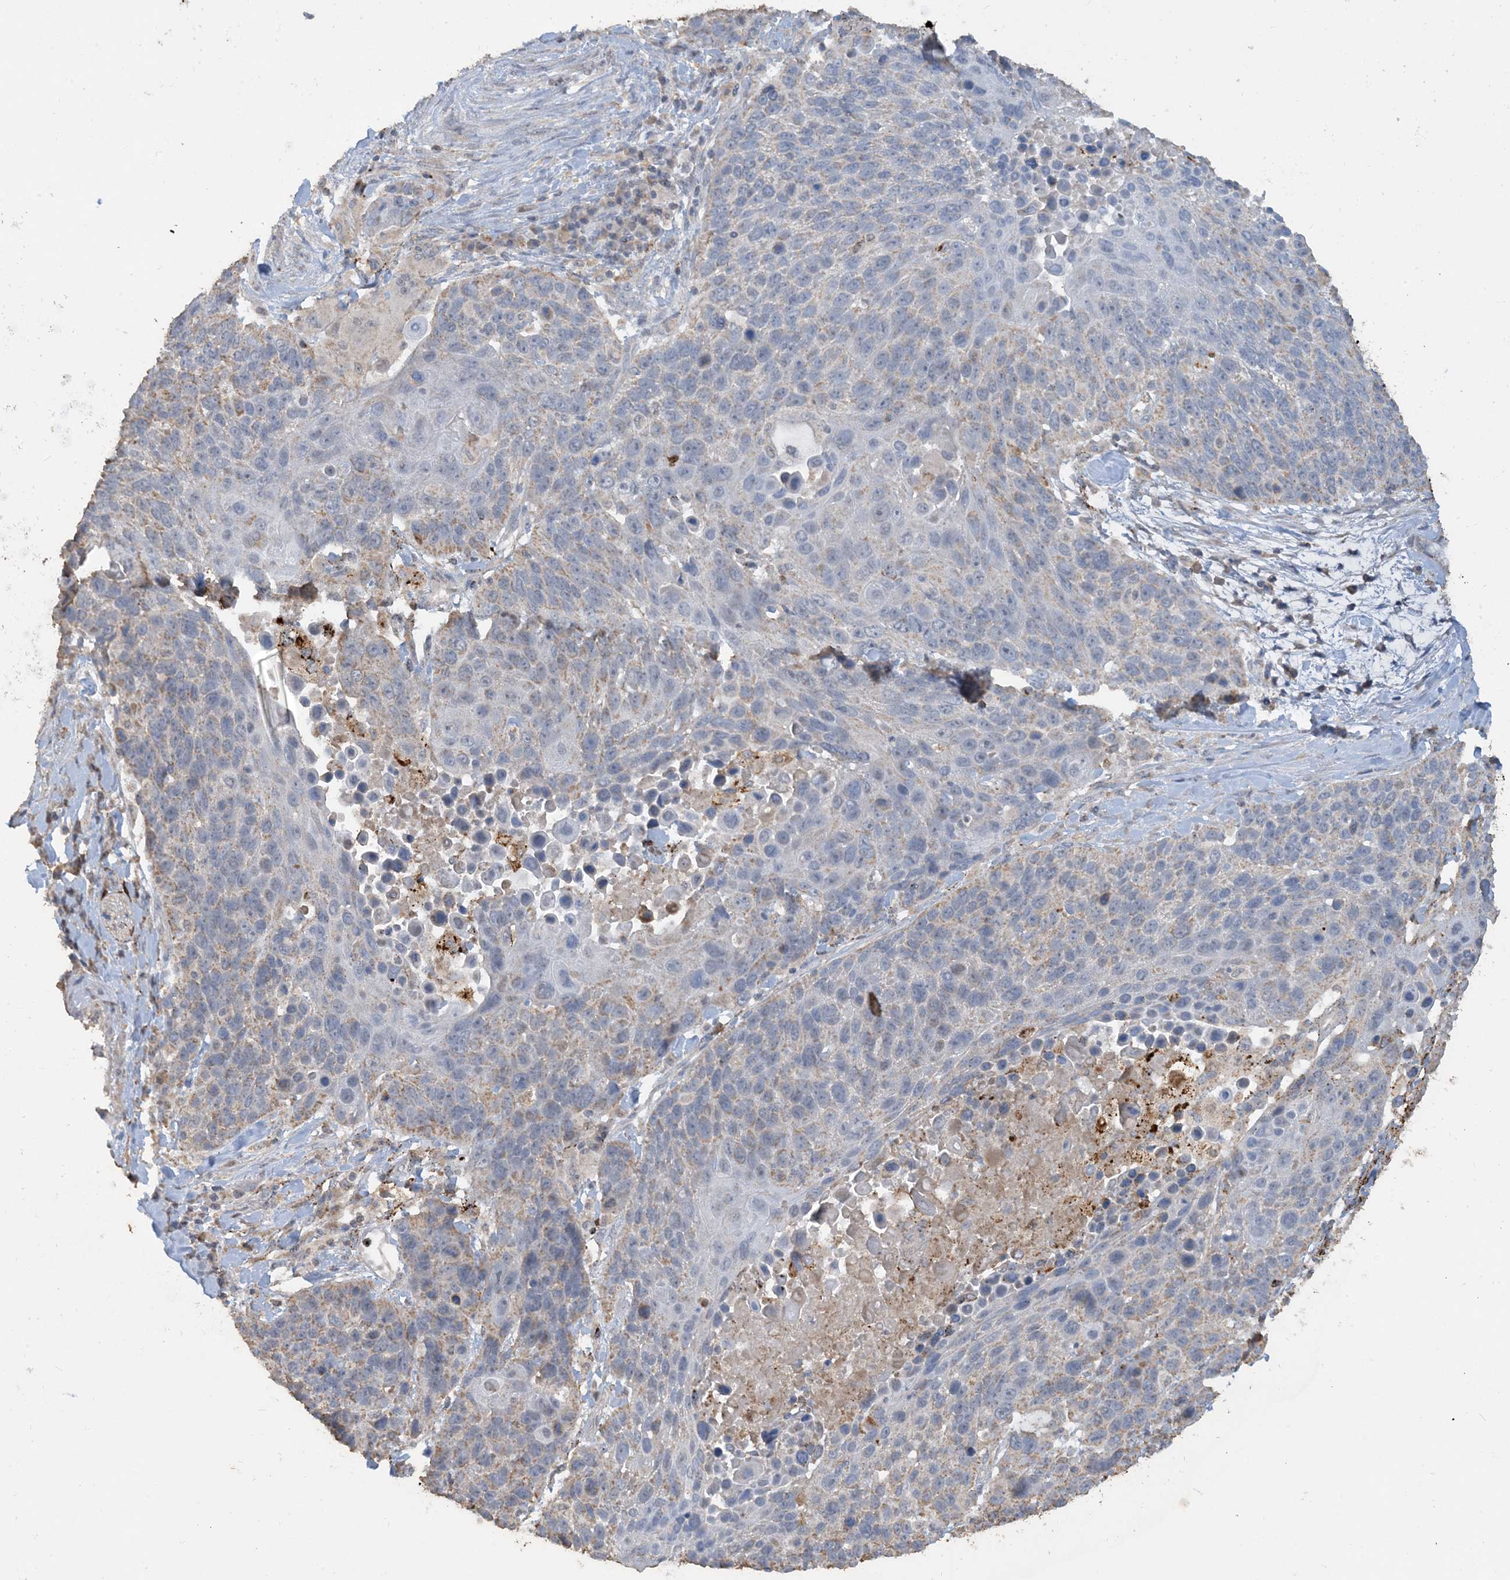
{"staining": {"intensity": "weak", "quantity": "25%-75%", "location": "cytoplasmic/membranous"}, "tissue": "lung cancer", "cell_type": "Tumor cells", "image_type": "cancer", "snomed": [{"axis": "morphology", "description": "Squamous cell carcinoma, NOS"}, {"axis": "topography", "description": "Lung"}], "caption": "This micrograph reveals IHC staining of human lung cancer, with low weak cytoplasmic/membranous staining in approximately 25%-75% of tumor cells.", "gene": "SFMBT2", "patient": {"sex": "male", "age": 66}}